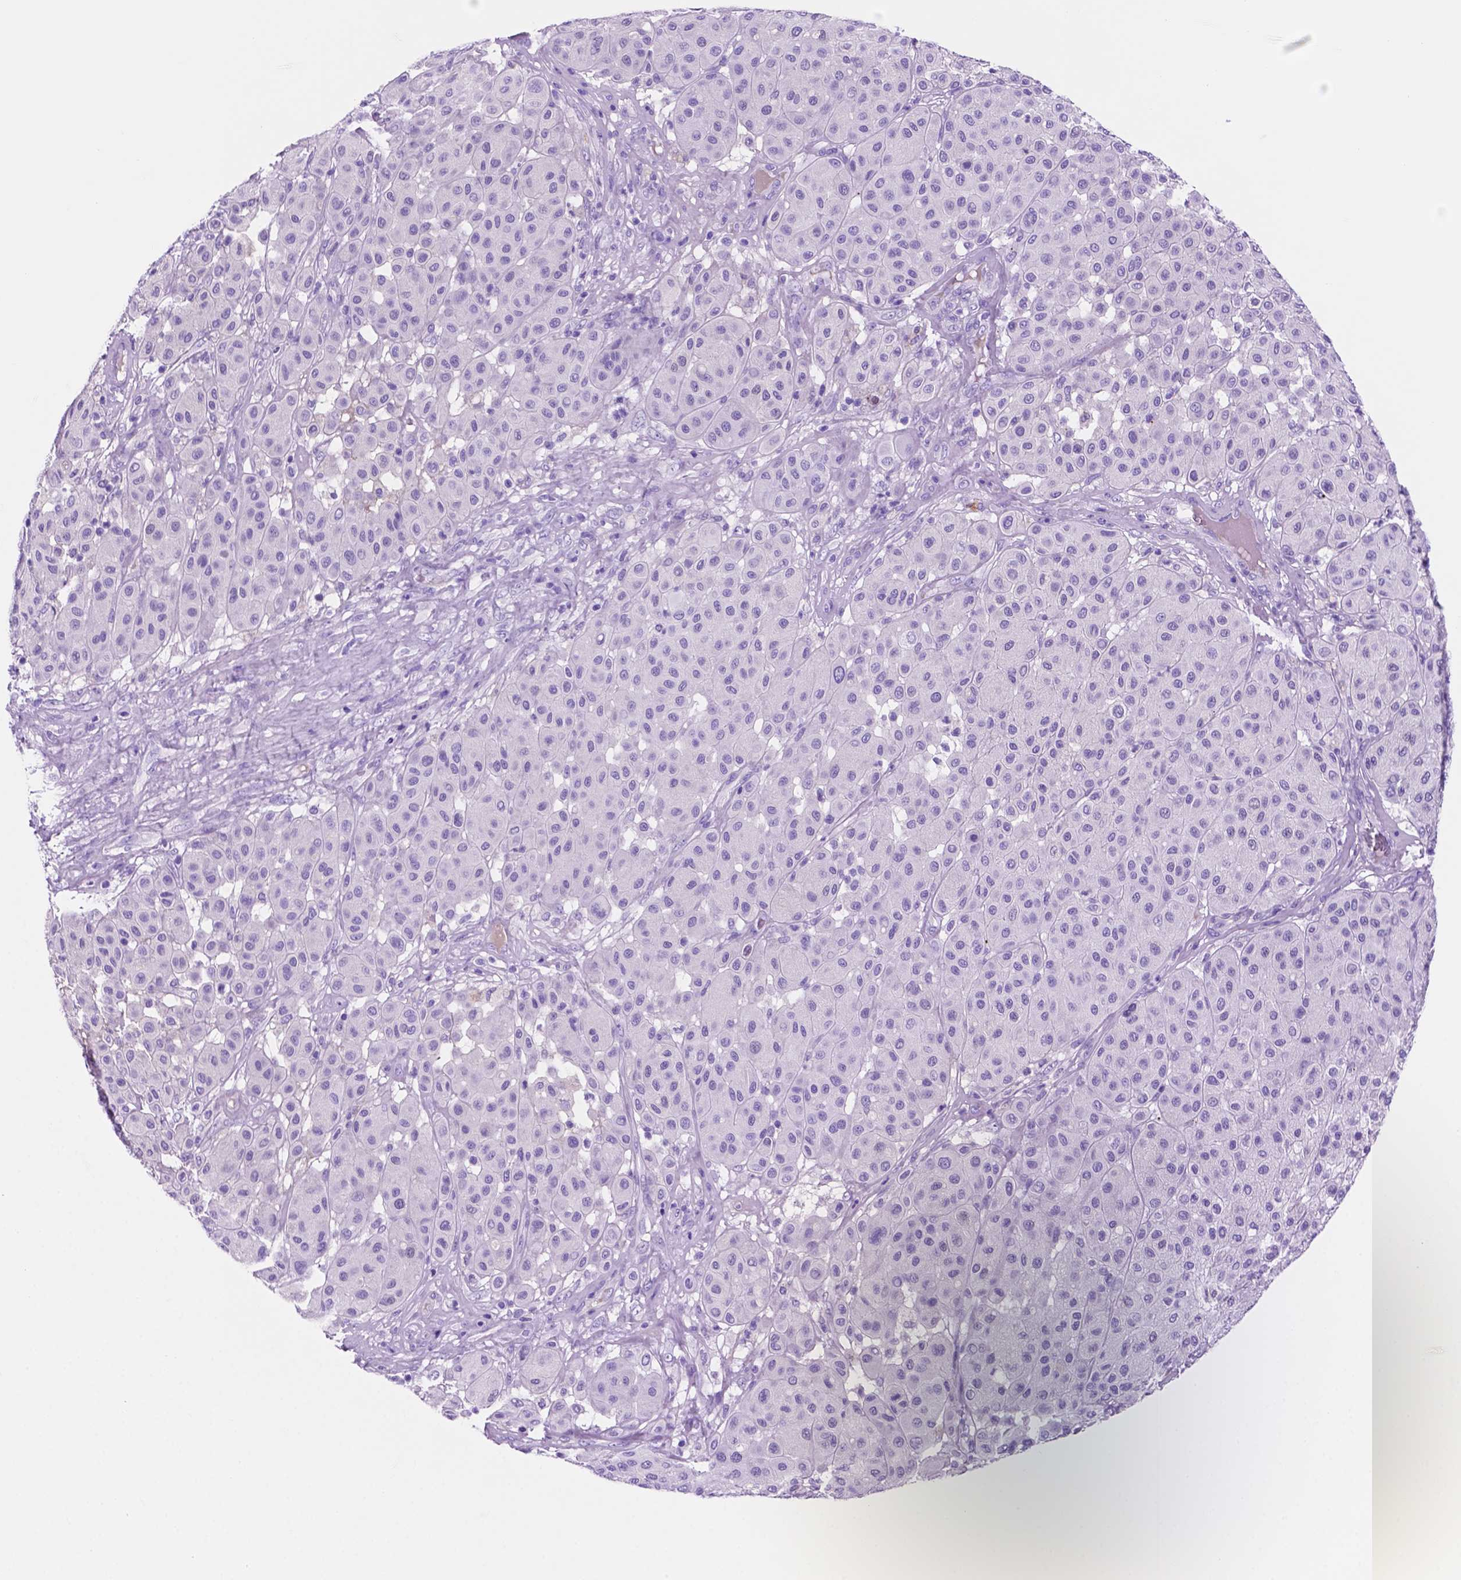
{"staining": {"intensity": "negative", "quantity": "none", "location": "none"}, "tissue": "melanoma", "cell_type": "Tumor cells", "image_type": "cancer", "snomed": [{"axis": "morphology", "description": "Malignant melanoma, Metastatic site"}, {"axis": "topography", "description": "Smooth muscle"}], "caption": "High magnification brightfield microscopy of malignant melanoma (metastatic site) stained with DAB (brown) and counterstained with hematoxylin (blue): tumor cells show no significant positivity. Brightfield microscopy of immunohistochemistry stained with DAB (brown) and hematoxylin (blue), captured at high magnification.", "gene": "FOXB2", "patient": {"sex": "male", "age": 41}}